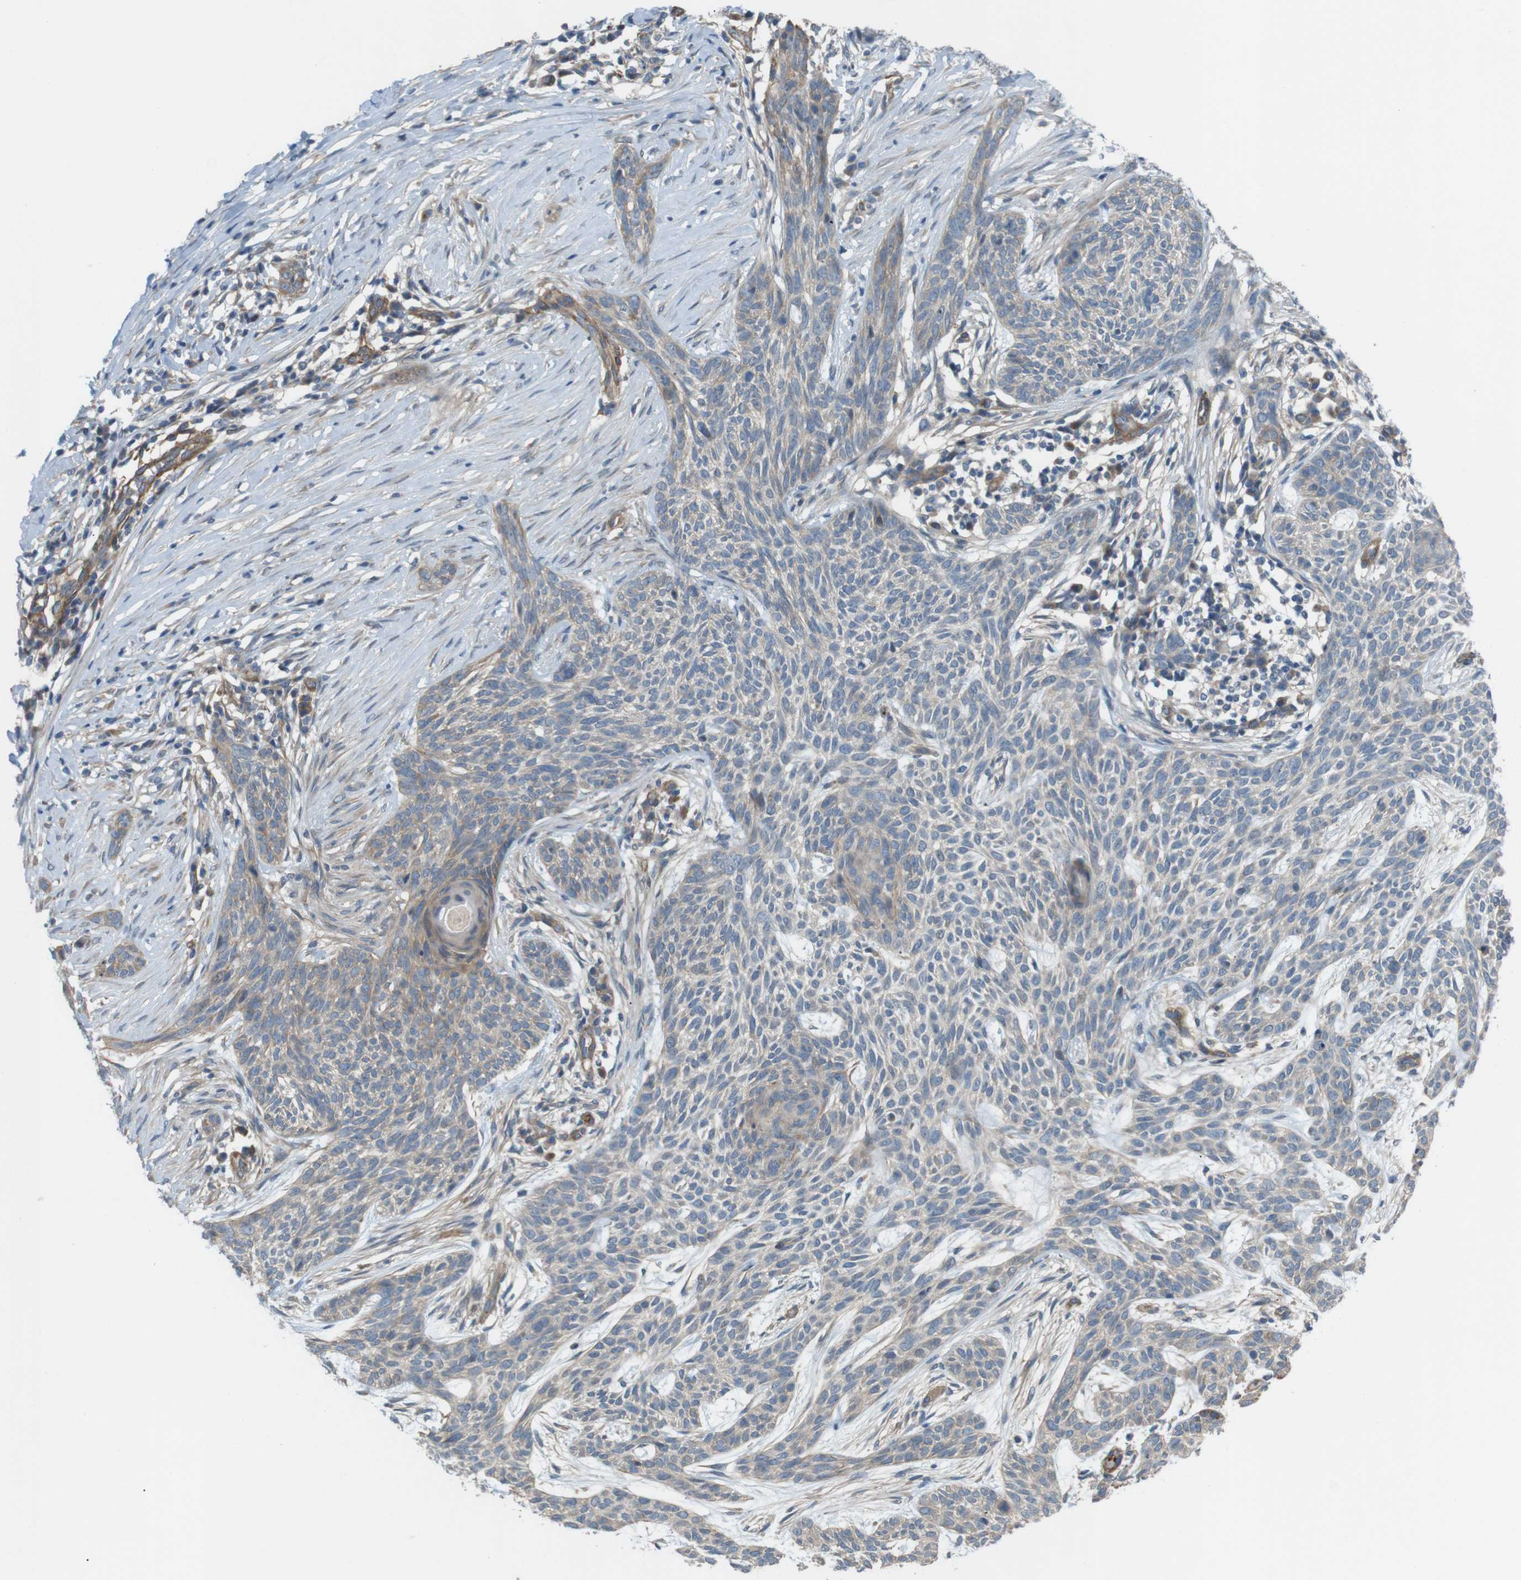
{"staining": {"intensity": "moderate", "quantity": ">75%", "location": "cytoplasmic/membranous"}, "tissue": "skin cancer", "cell_type": "Tumor cells", "image_type": "cancer", "snomed": [{"axis": "morphology", "description": "Basal cell carcinoma"}, {"axis": "topography", "description": "Skin"}], "caption": "Immunohistochemistry (IHC) of human skin basal cell carcinoma displays medium levels of moderate cytoplasmic/membranous expression in about >75% of tumor cells. Ihc stains the protein in brown and the nuclei are stained blue.", "gene": "BVES", "patient": {"sex": "female", "age": 59}}